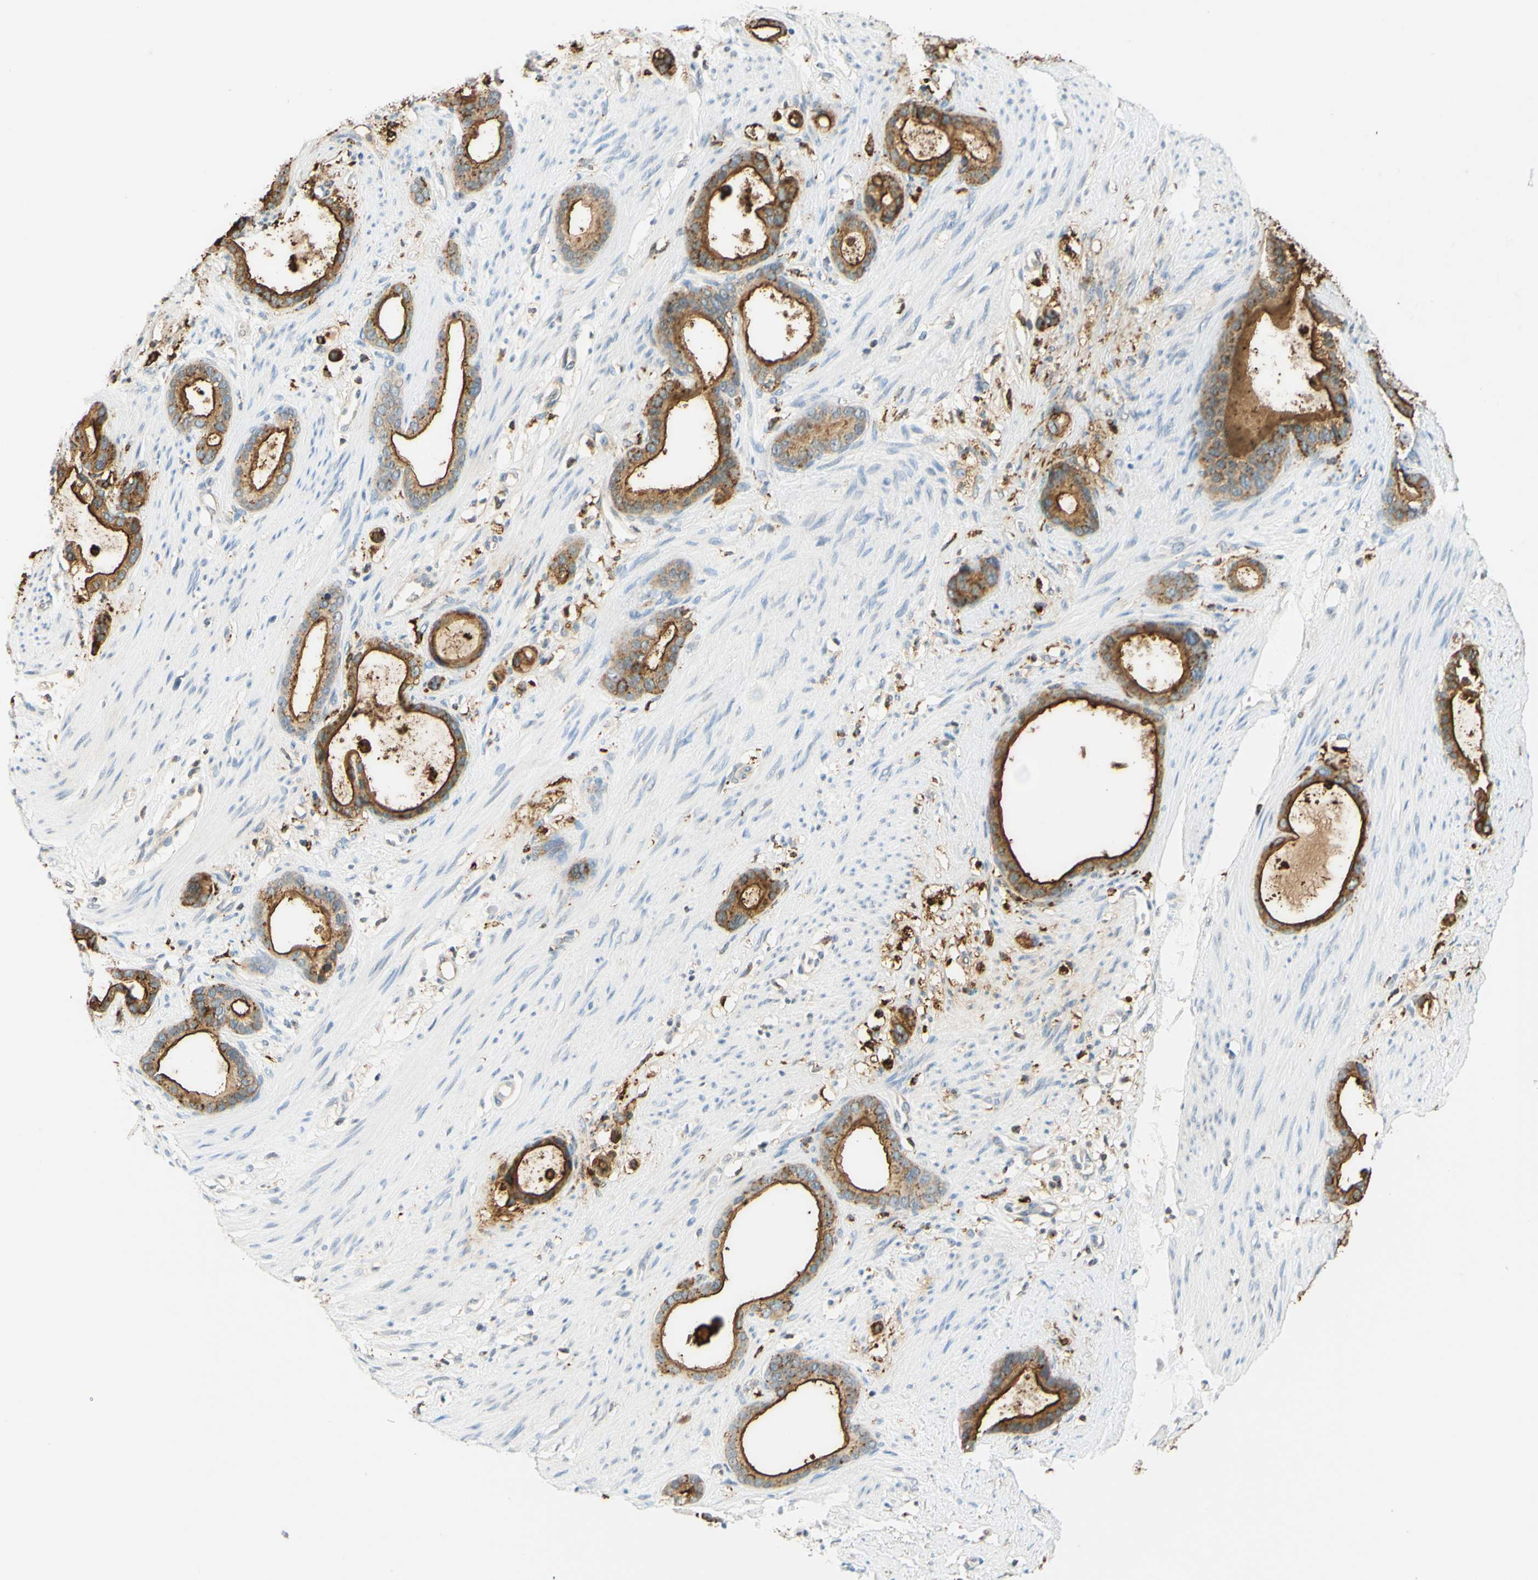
{"staining": {"intensity": "moderate", "quantity": ">75%", "location": "cytoplasmic/membranous"}, "tissue": "stomach cancer", "cell_type": "Tumor cells", "image_type": "cancer", "snomed": [{"axis": "morphology", "description": "Adenocarcinoma, NOS"}, {"axis": "topography", "description": "Stomach"}], "caption": "Human stomach cancer stained for a protein (brown) displays moderate cytoplasmic/membranous positive positivity in about >75% of tumor cells.", "gene": "TREM2", "patient": {"sex": "female", "age": 75}}